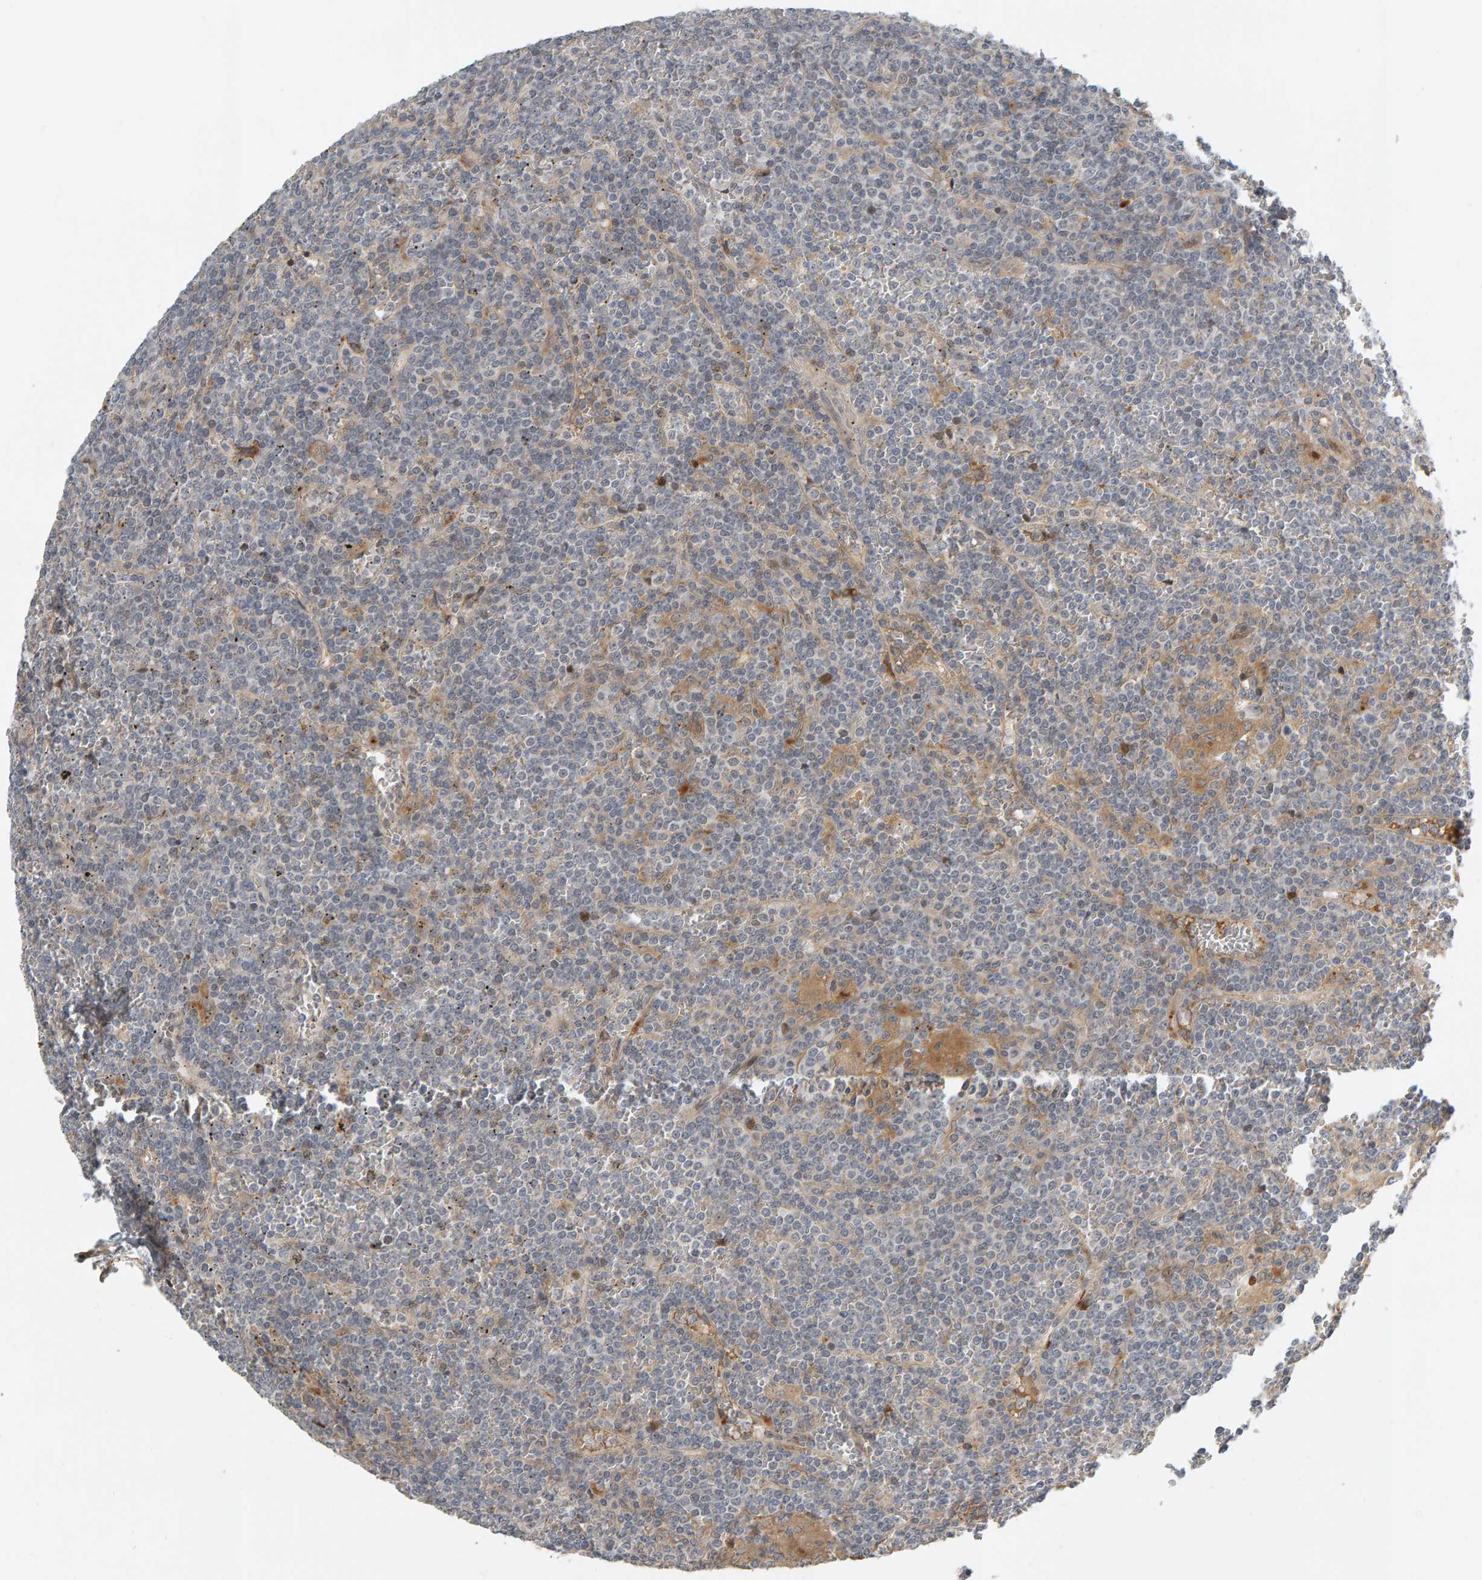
{"staining": {"intensity": "negative", "quantity": "none", "location": "none"}, "tissue": "lymphoma", "cell_type": "Tumor cells", "image_type": "cancer", "snomed": [{"axis": "morphology", "description": "Malignant lymphoma, non-Hodgkin's type, Low grade"}, {"axis": "topography", "description": "Spleen"}], "caption": "Photomicrograph shows no protein positivity in tumor cells of malignant lymphoma, non-Hodgkin's type (low-grade) tissue.", "gene": "ZNF160", "patient": {"sex": "female", "age": 19}}